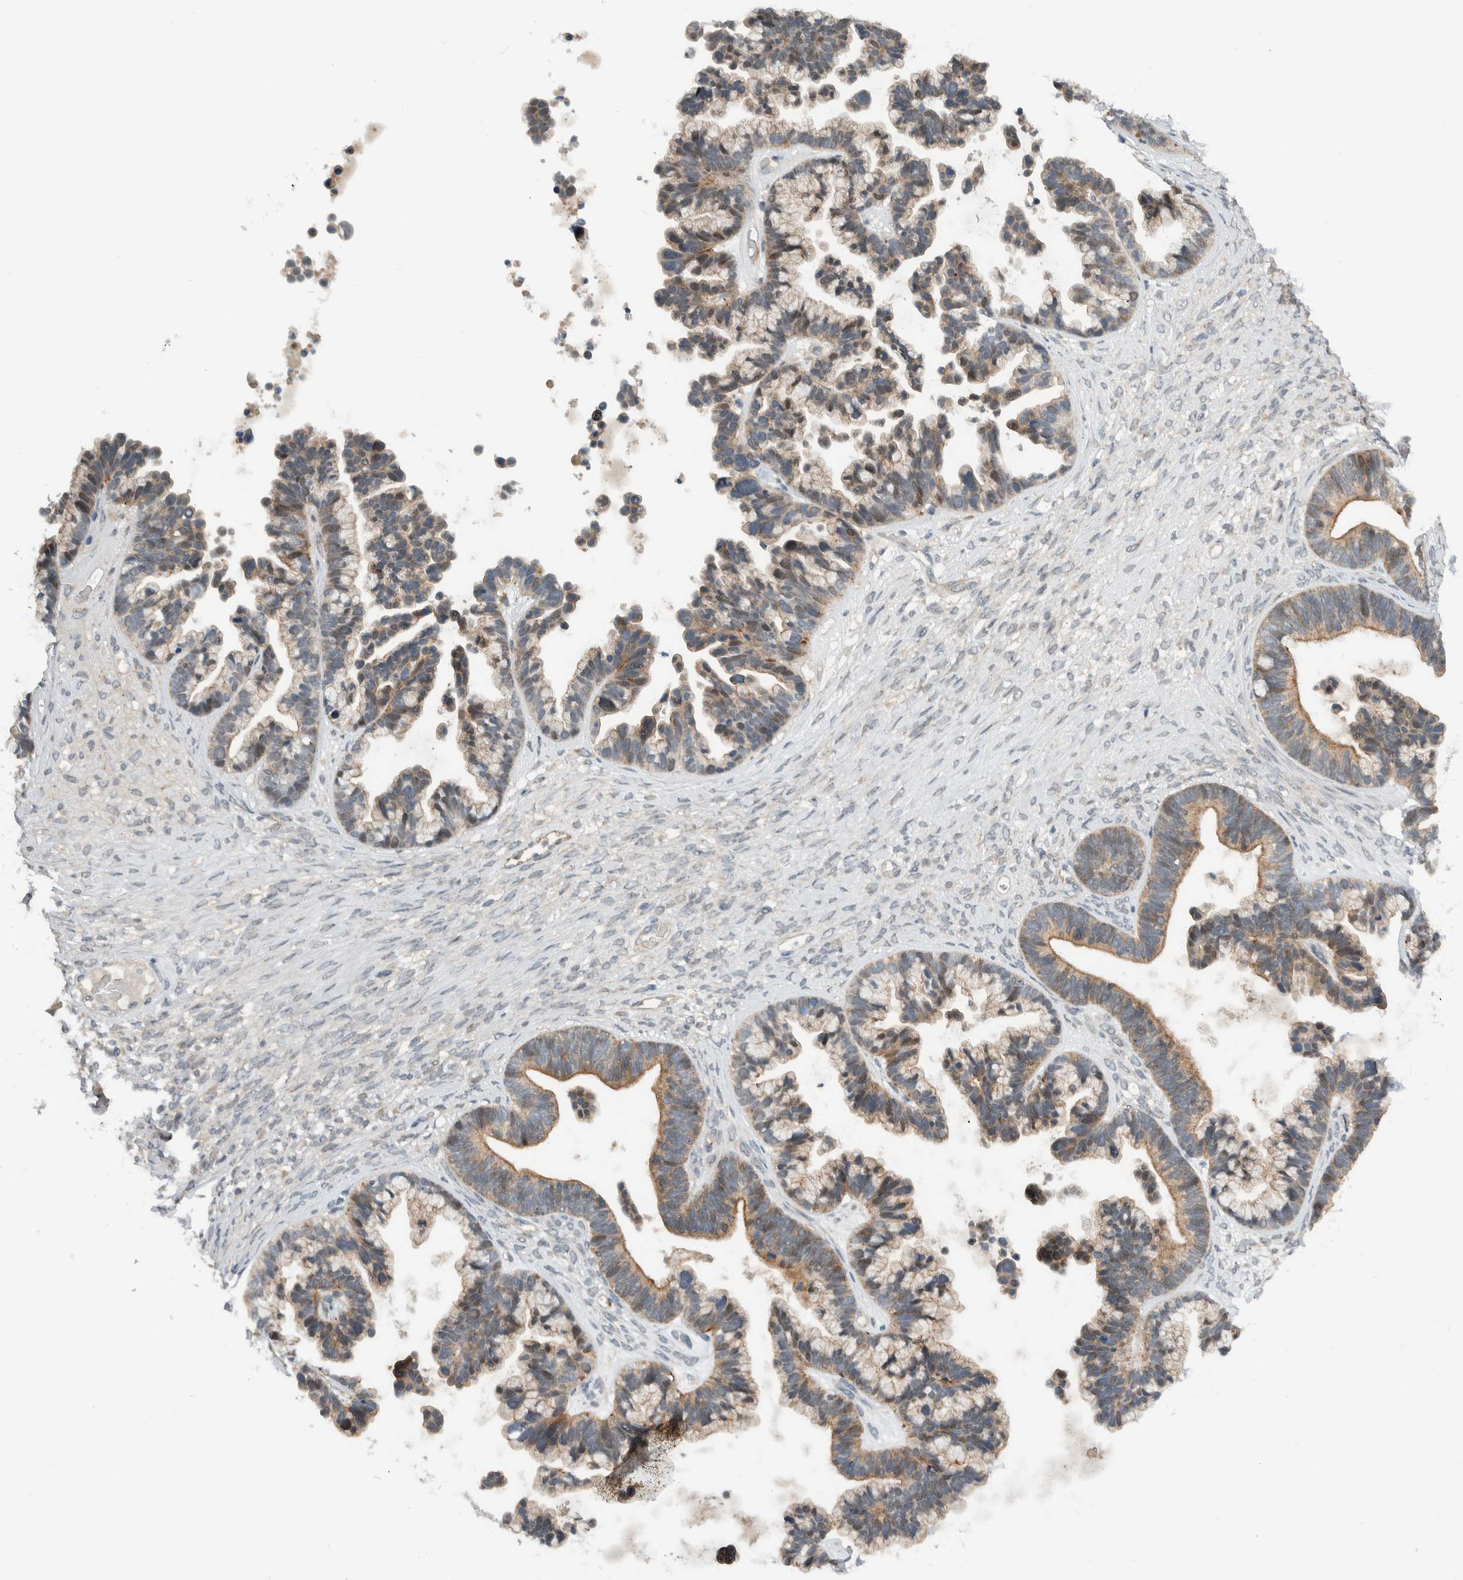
{"staining": {"intensity": "moderate", "quantity": ">75%", "location": "cytoplasmic/membranous"}, "tissue": "ovarian cancer", "cell_type": "Tumor cells", "image_type": "cancer", "snomed": [{"axis": "morphology", "description": "Cystadenocarcinoma, serous, NOS"}, {"axis": "topography", "description": "Ovary"}], "caption": "Immunohistochemistry (IHC) (DAB (3,3'-diaminobenzidine)) staining of ovarian cancer (serous cystadenocarcinoma) reveals moderate cytoplasmic/membranous protein staining in about >75% of tumor cells.", "gene": "MPRIP", "patient": {"sex": "female", "age": 56}}